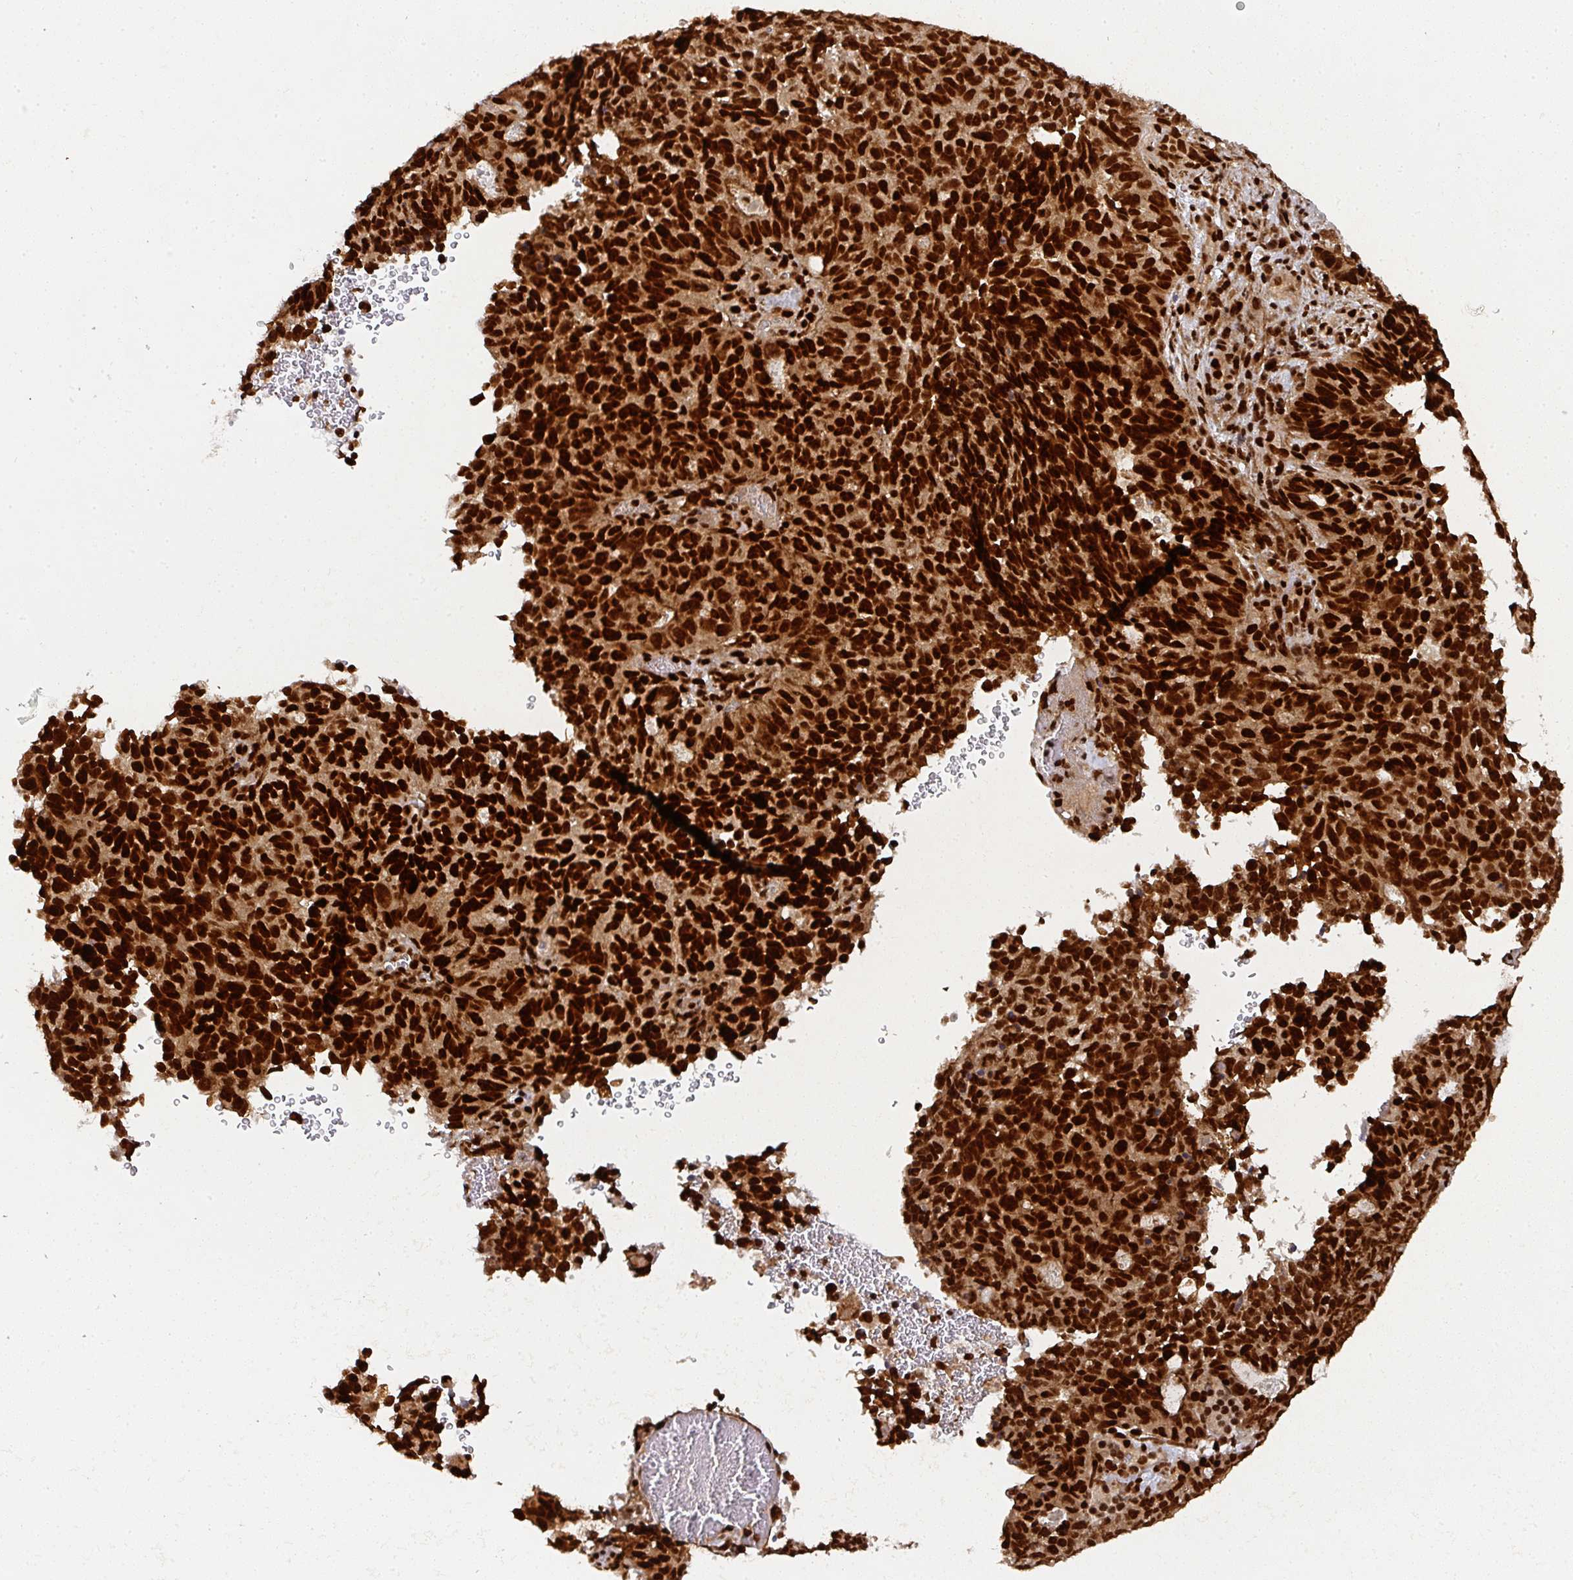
{"staining": {"intensity": "strong", "quantity": ">75%", "location": "nuclear"}, "tissue": "cervical cancer", "cell_type": "Tumor cells", "image_type": "cancer", "snomed": [{"axis": "morphology", "description": "Adenocarcinoma, NOS"}, {"axis": "topography", "description": "Cervix"}], "caption": "IHC staining of adenocarcinoma (cervical), which shows high levels of strong nuclear positivity in about >75% of tumor cells indicating strong nuclear protein positivity. The staining was performed using DAB (brown) for protein detection and nuclei were counterstained in hematoxylin (blue).", "gene": "DIDO1", "patient": {"sex": "female", "age": 38}}